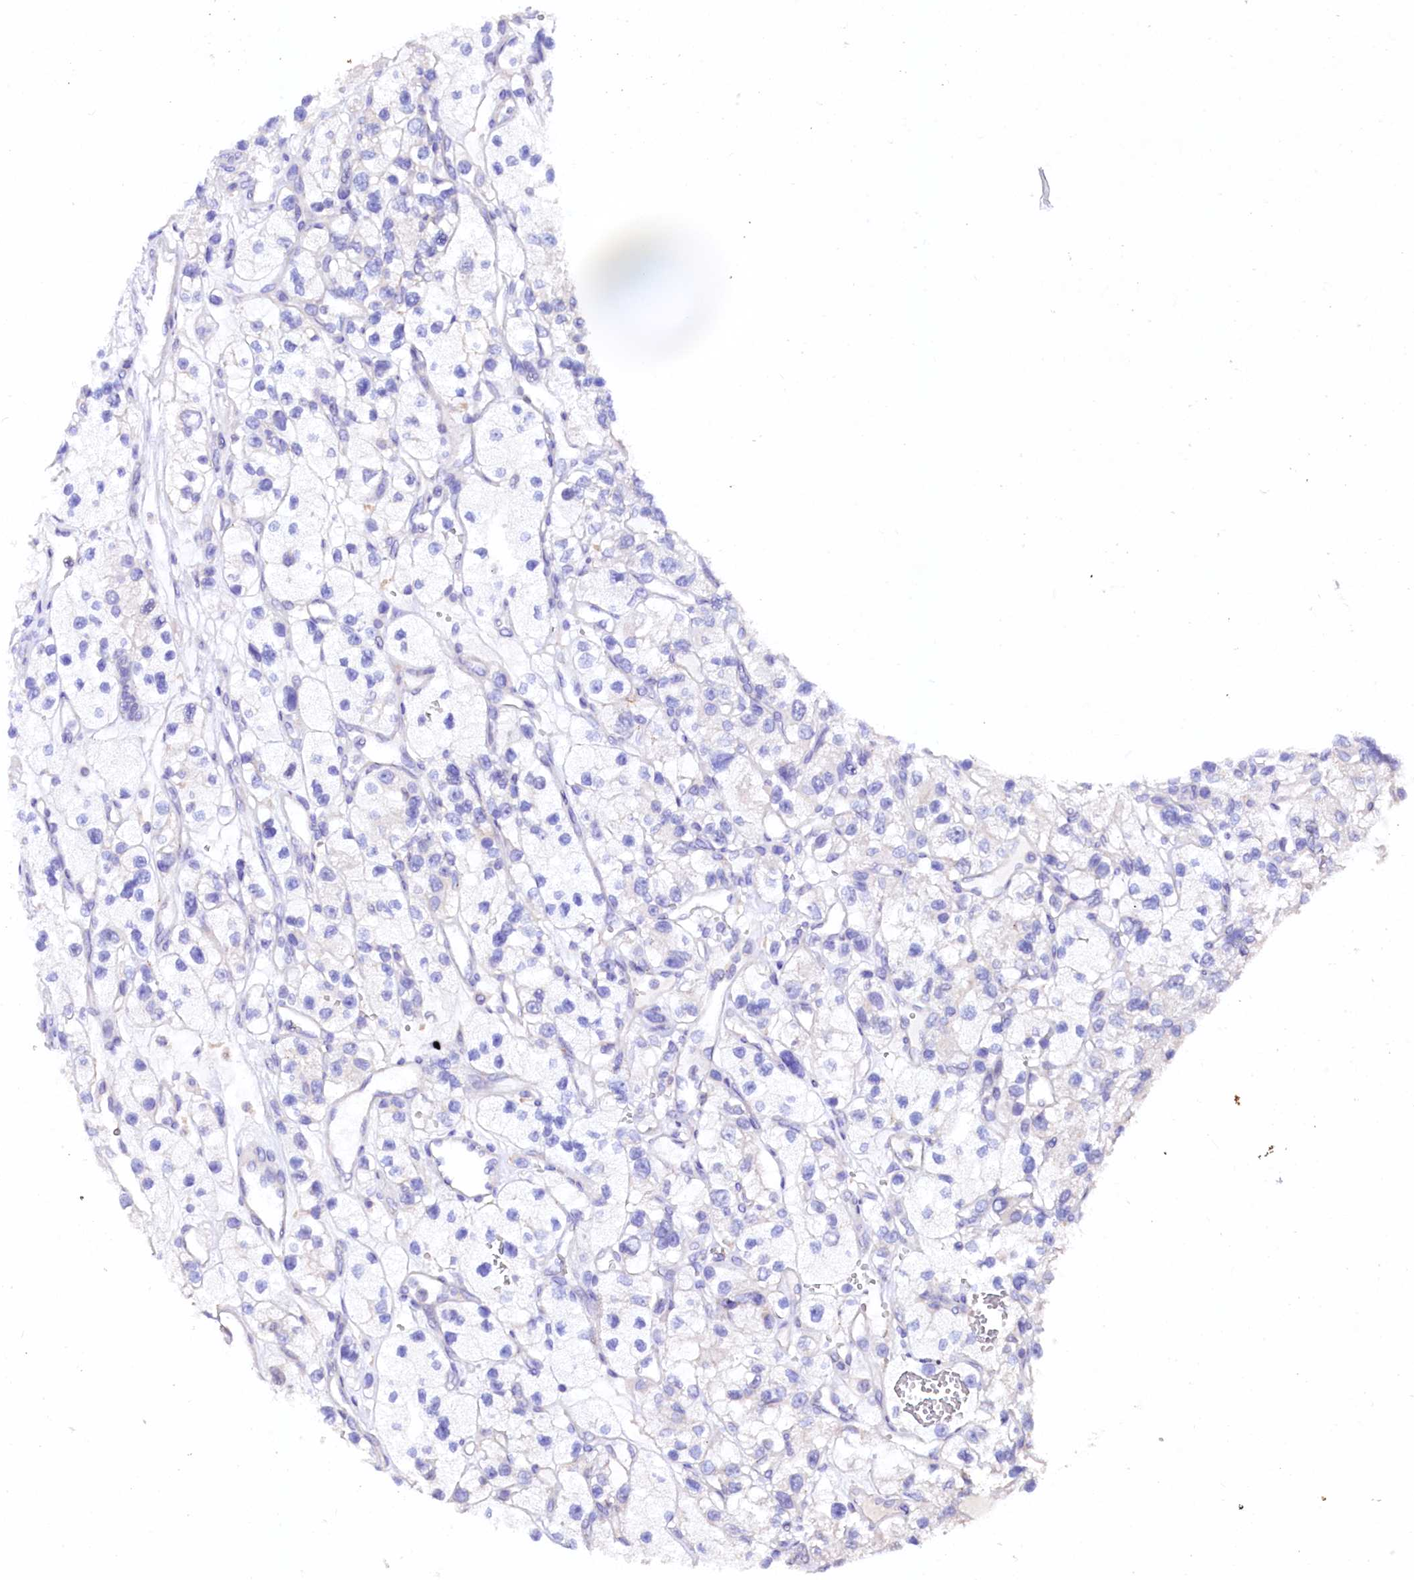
{"staining": {"intensity": "negative", "quantity": "none", "location": "none"}, "tissue": "renal cancer", "cell_type": "Tumor cells", "image_type": "cancer", "snomed": [{"axis": "morphology", "description": "Adenocarcinoma, NOS"}, {"axis": "topography", "description": "Kidney"}], "caption": "Protein analysis of renal cancer (adenocarcinoma) exhibits no significant positivity in tumor cells.", "gene": "NALF1", "patient": {"sex": "female", "age": 57}}